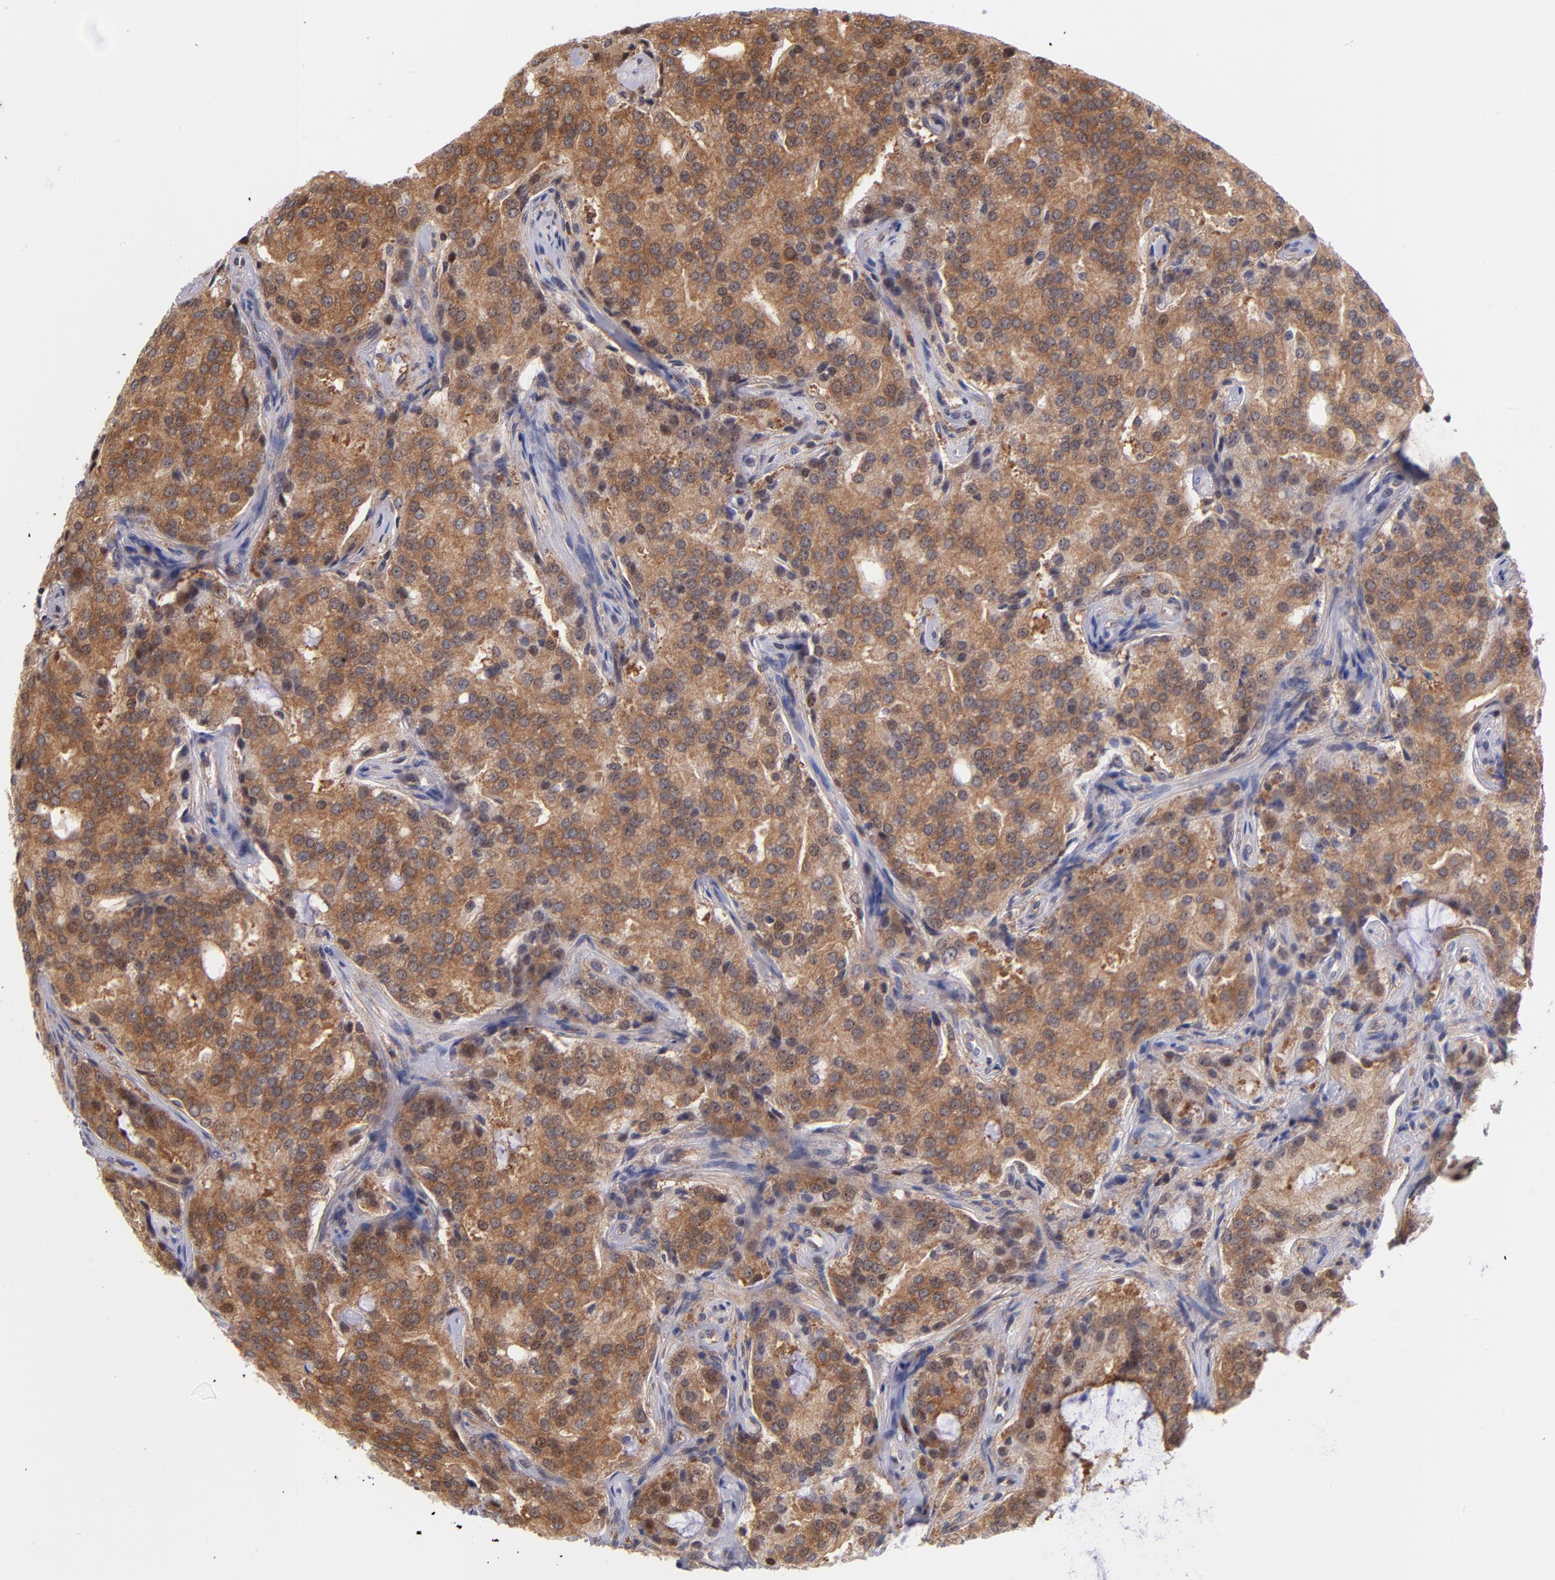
{"staining": {"intensity": "moderate", "quantity": ">75%", "location": "cytoplasmic/membranous,nuclear"}, "tissue": "prostate cancer", "cell_type": "Tumor cells", "image_type": "cancer", "snomed": [{"axis": "morphology", "description": "Adenocarcinoma, High grade"}, {"axis": "topography", "description": "Prostate"}], "caption": "Brown immunohistochemical staining in human prostate high-grade adenocarcinoma shows moderate cytoplasmic/membranous and nuclear positivity in about >75% of tumor cells.", "gene": "YWHAB", "patient": {"sex": "male", "age": 72}}